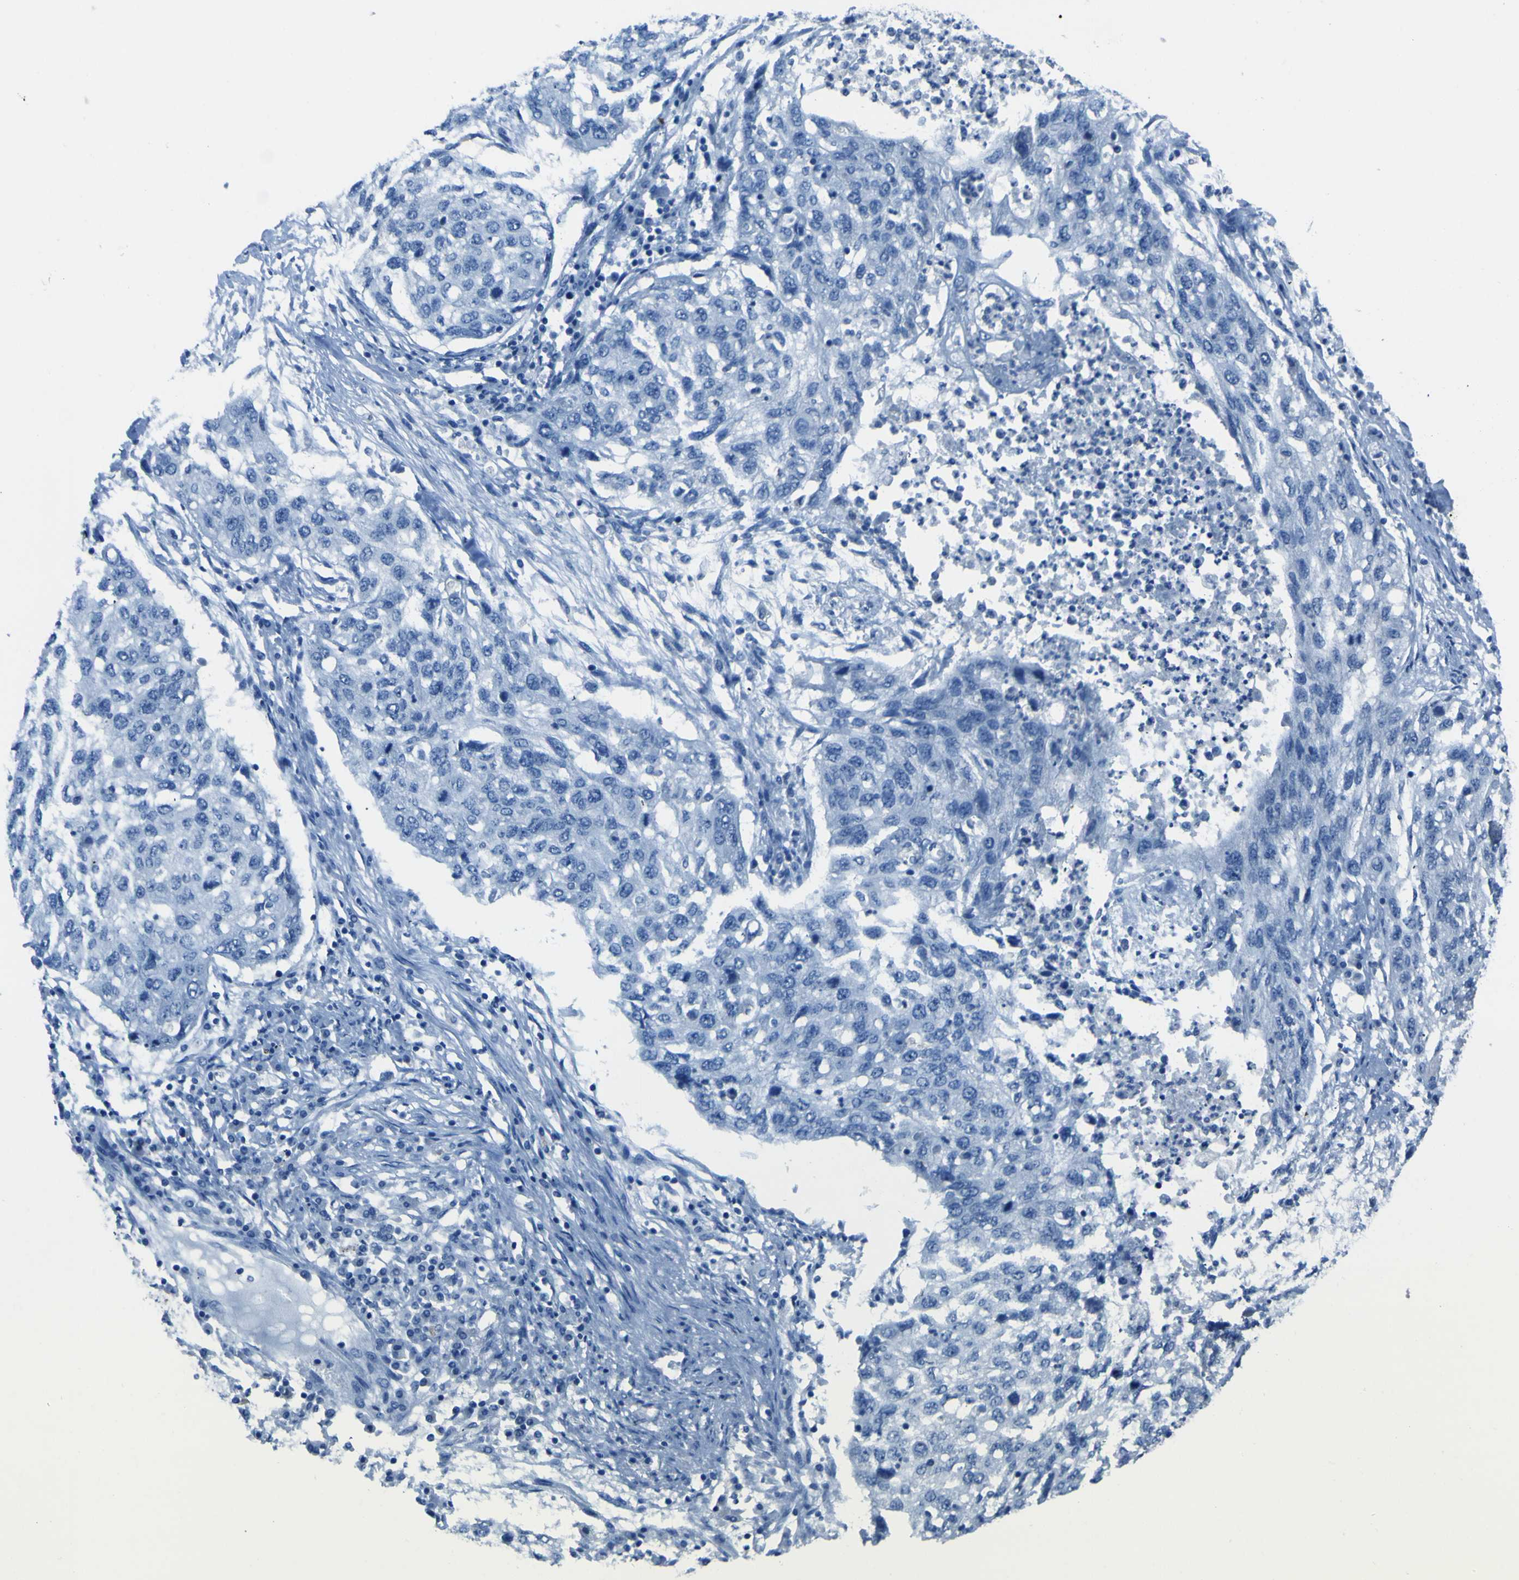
{"staining": {"intensity": "negative", "quantity": "none", "location": "none"}, "tissue": "lung cancer", "cell_type": "Tumor cells", "image_type": "cancer", "snomed": [{"axis": "morphology", "description": "Squamous cell carcinoma, NOS"}, {"axis": "topography", "description": "Lung"}], "caption": "This is a image of immunohistochemistry (IHC) staining of lung squamous cell carcinoma, which shows no staining in tumor cells.", "gene": "ACSL1", "patient": {"sex": "female", "age": 63}}